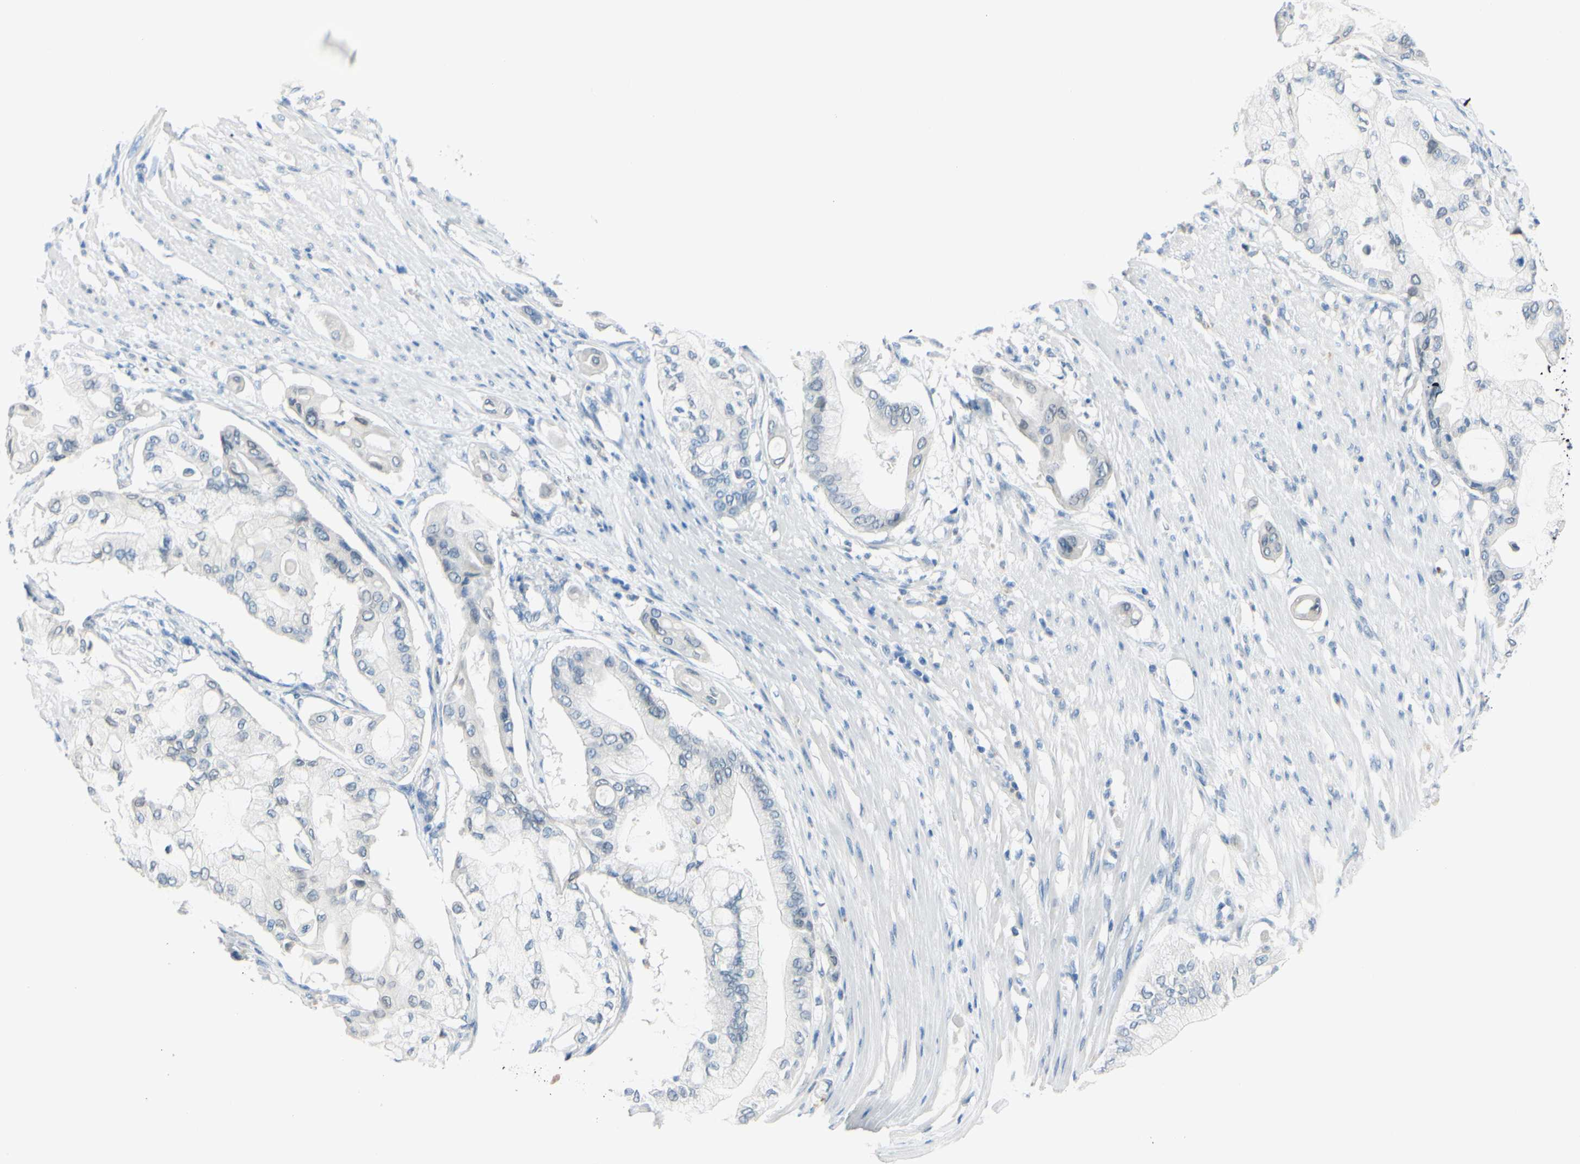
{"staining": {"intensity": "negative", "quantity": "none", "location": "none"}, "tissue": "pancreatic cancer", "cell_type": "Tumor cells", "image_type": "cancer", "snomed": [{"axis": "morphology", "description": "Adenocarcinoma, NOS"}, {"axis": "morphology", "description": "Adenocarcinoma, metastatic, NOS"}, {"axis": "topography", "description": "Lymph node"}, {"axis": "topography", "description": "Pancreas"}, {"axis": "topography", "description": "Duodenum"}], "caption": "Adenocarcinoma (pancreatic) was stained to show a protein in brown. There is no significant positivity in tumor cells.", "gene": "DCT", "patient": {"sex": "female", "age": 64}}